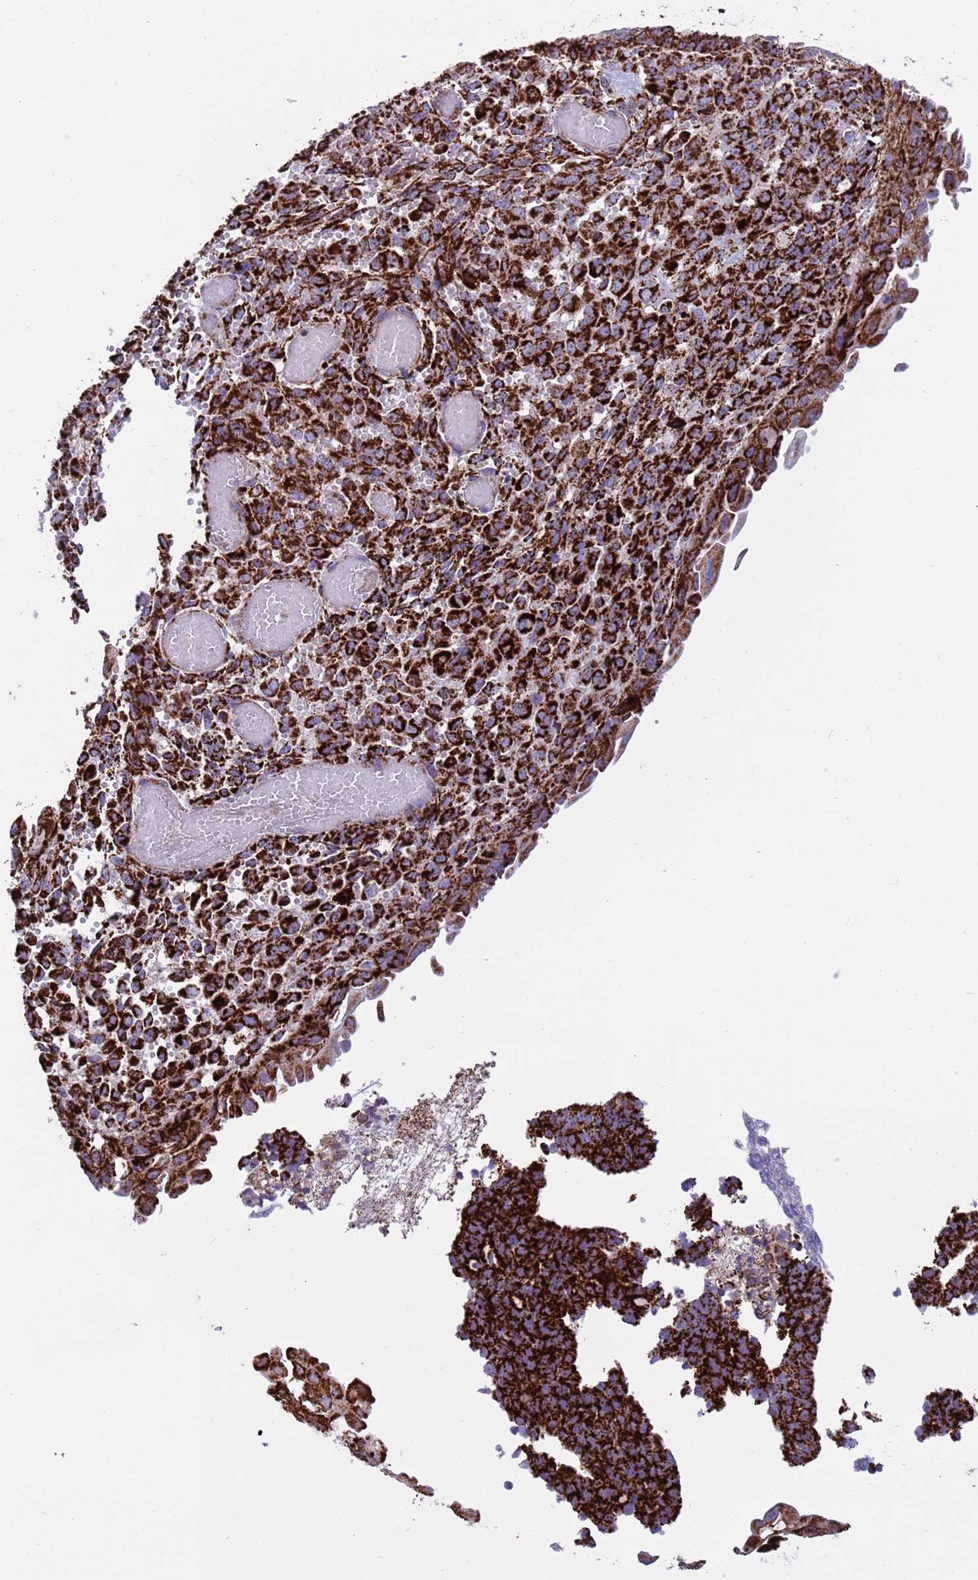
{"staining": {"intensity": "strong", "quantity": ">75%", "location": "cytoplasmic/membranous"}, "tissue": "endometrial cancer", "cell_type": "Tumor cells", "image_type": "cancer", "snomed": [{"axis": "morphology", "description": "Adenocarcinoma, NOS"}, {"axis": "topography", "description": "Endometrium"}], "caption": "Immunohistochemistry (DAB) staining of adenocarcinoma (endometrial) shows strong cytoplasmic/membranous protein staining in approximately >75% of tumor cells. The staining was performed using DAB to visualize the protein expression in brown, while the nuclei were stained in blue with hematoxylin (Magnification: 20x).", "gene": "TUBGCP3", "patient": {"sex": "female", "age": 32}}